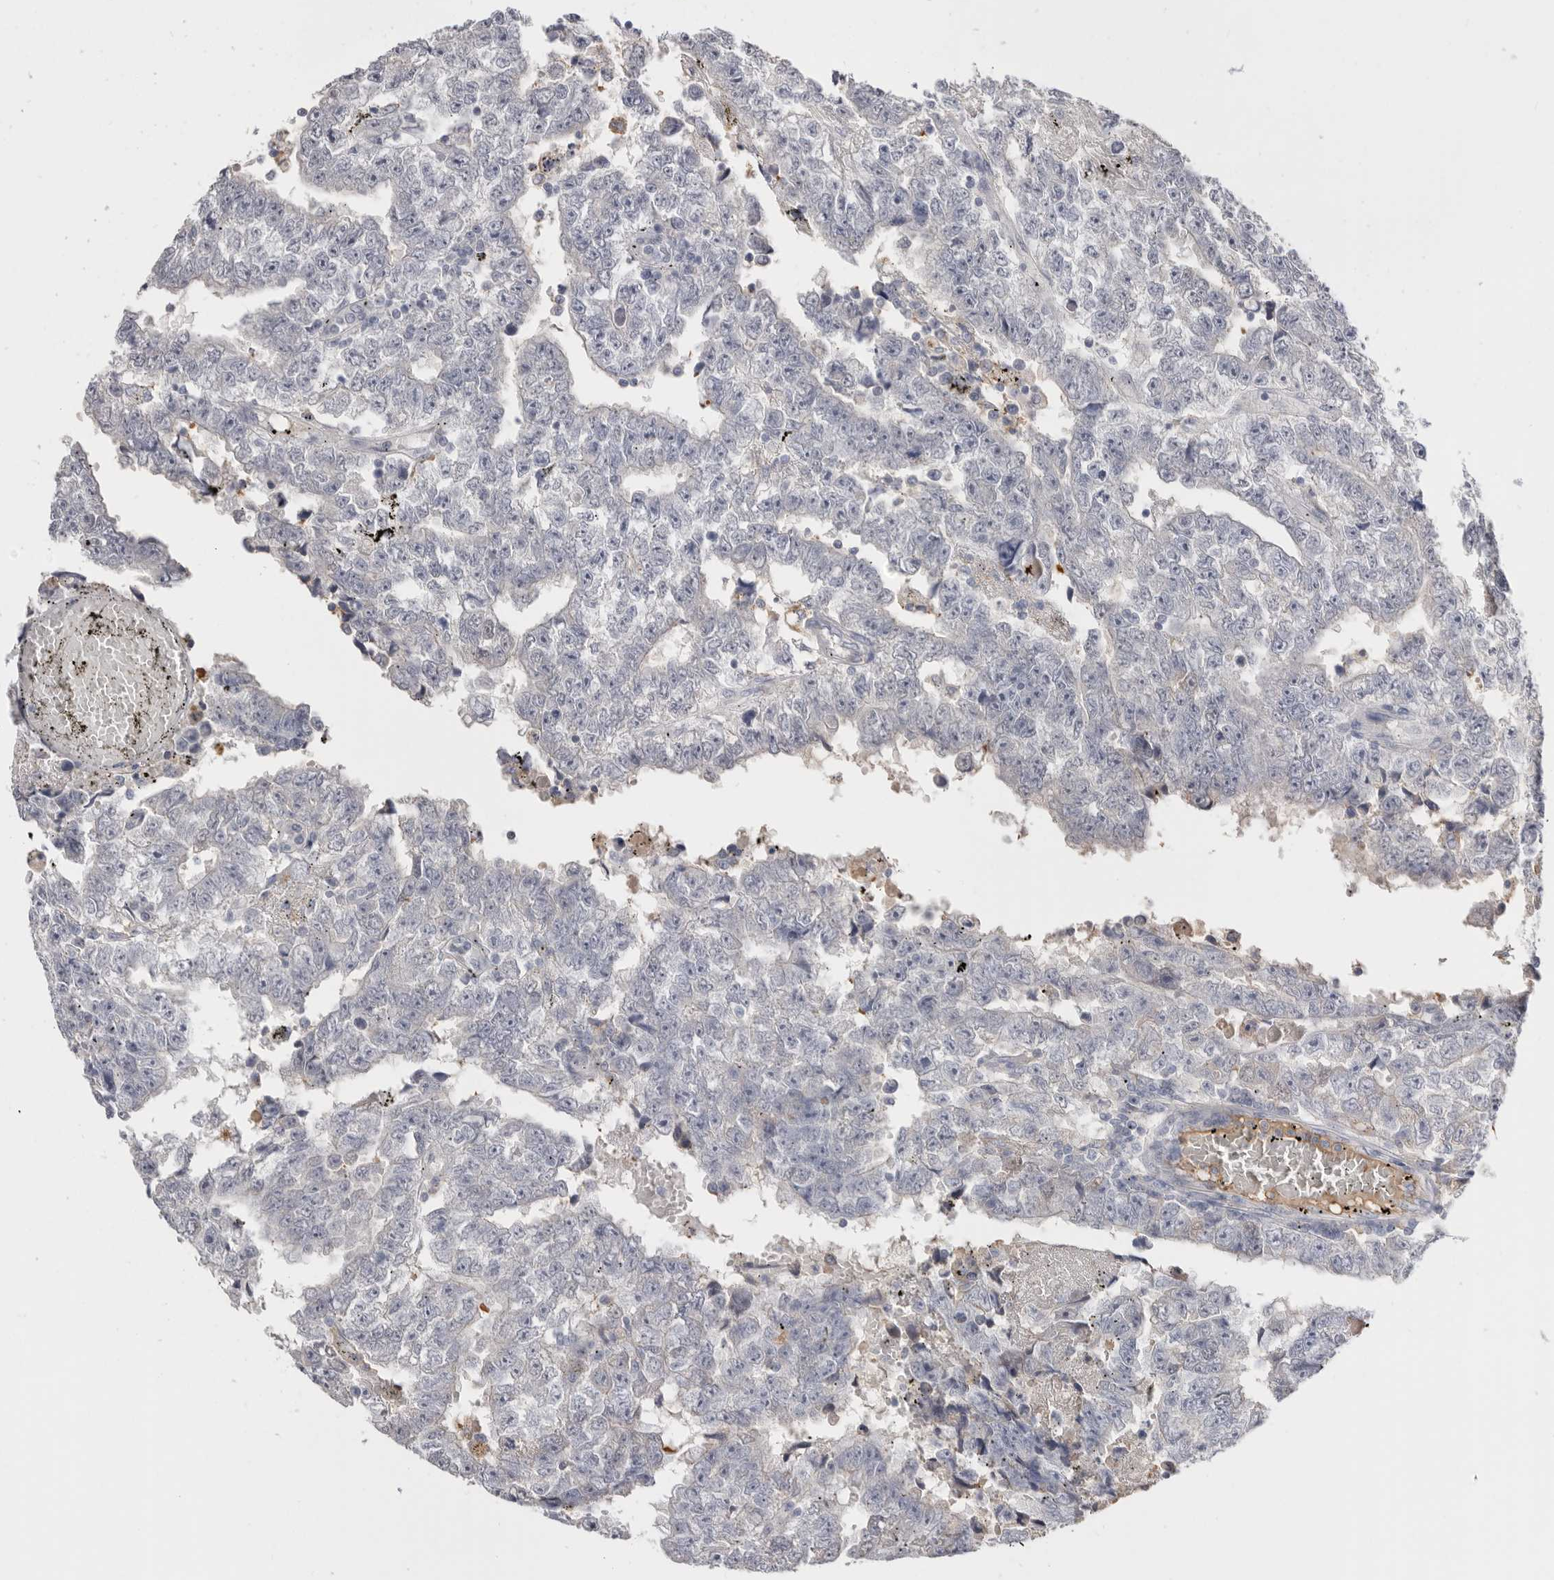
{"staining": {"intensity": "negative", "quantity": "none", "location": "none"}, "tissue": "testis cancer", "cell_type": "Tumor cells", "image_type": "cancer", "snomed": [{"axis": "morphology", "description": "Carcinoma, Embryonal, NOS"}, {"axis": "topography", "description": "Testis"}], "caption": "IHC of testis cancer (embryonal carcinoma) displays no expression in tumor cells.", "gene": "APOA2", "patient": {"sex": "male", "age": 25}}